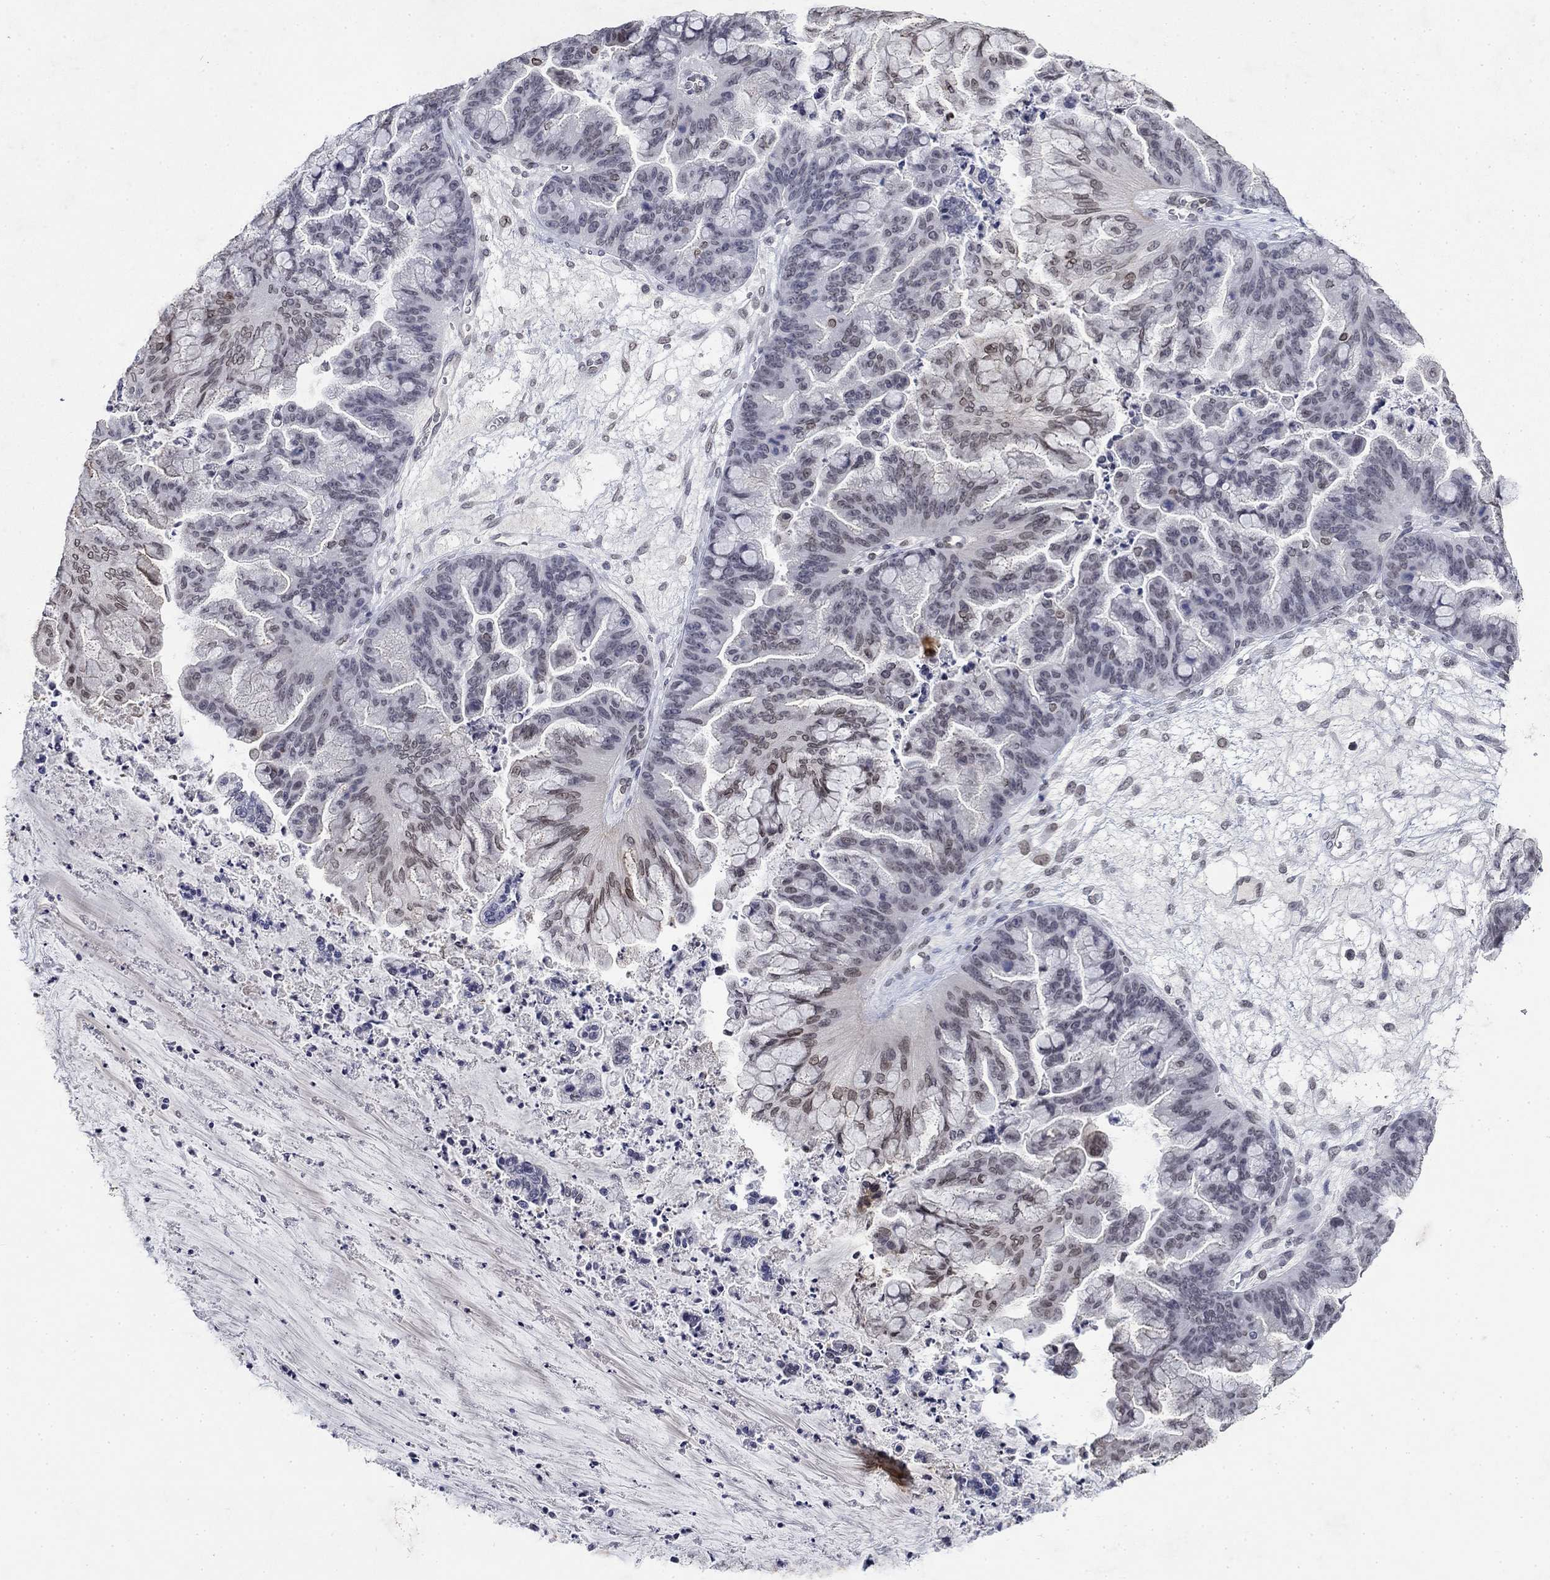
{"staining": {"intensity": "moderate", "quantity": "<25%", "location": "cytoplasmic/membranous,nuclear"}, "tissue": "ovarian cancer", "cell_type": "Tumor cells", "image_type": "cancer", "snomed": [{"axis": "morphology", "description": "Cystadenocarcinoma, mucinous, NOS"}, {"axis": "topography", "description": "Ovary"}], "caption": "This image reveals immunohistochemistry staining of mucinous cystadenocarcinoma (ovarian), with low moderate cytoplasmic/membranous and nuclear expression in about <25% of tumor cells.", "gene": "TOR1AIP1", "patient": {"sex": "female", "age": 67}}